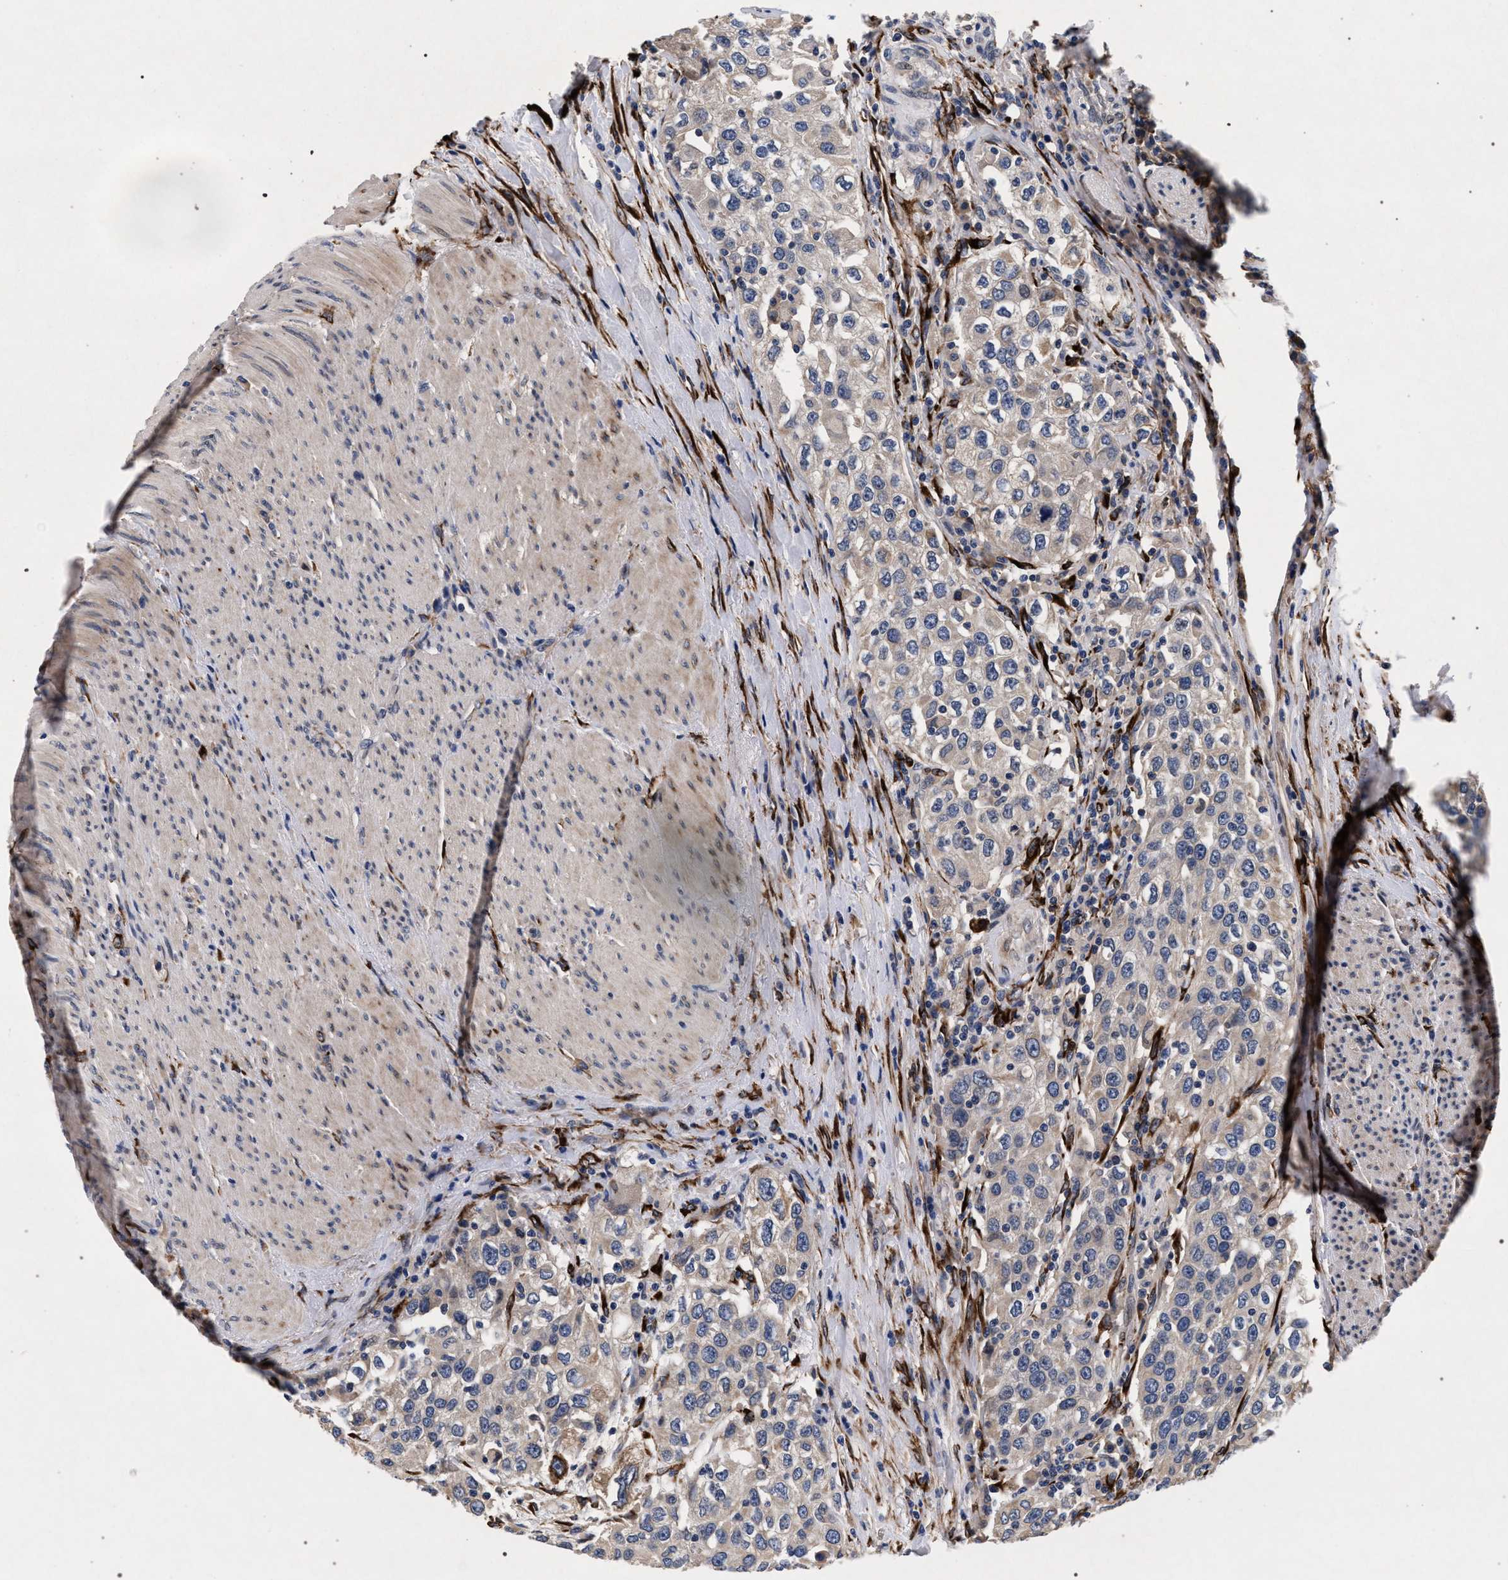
{"staining": {"intensity": "negative", "quantity": "none", "location": "none"}, "tissue": "urothelial cancer", "cell_type": "Tumor cells", "image_type": "cancer", "snomed": [{"axis": "morphology", "description": "Urothelial carcinoma, High grade"}, {"axis": "topography", "description": "Urinary bladder"}], "caption": "High power microscopy photomicrograph of an immunohistochemistry (IHC) histopathology image of urothelial cancer, revealing no significant expression in tumor cells.", "gene": "NEK7", "patient": {"sex": "female", "age": 80}}